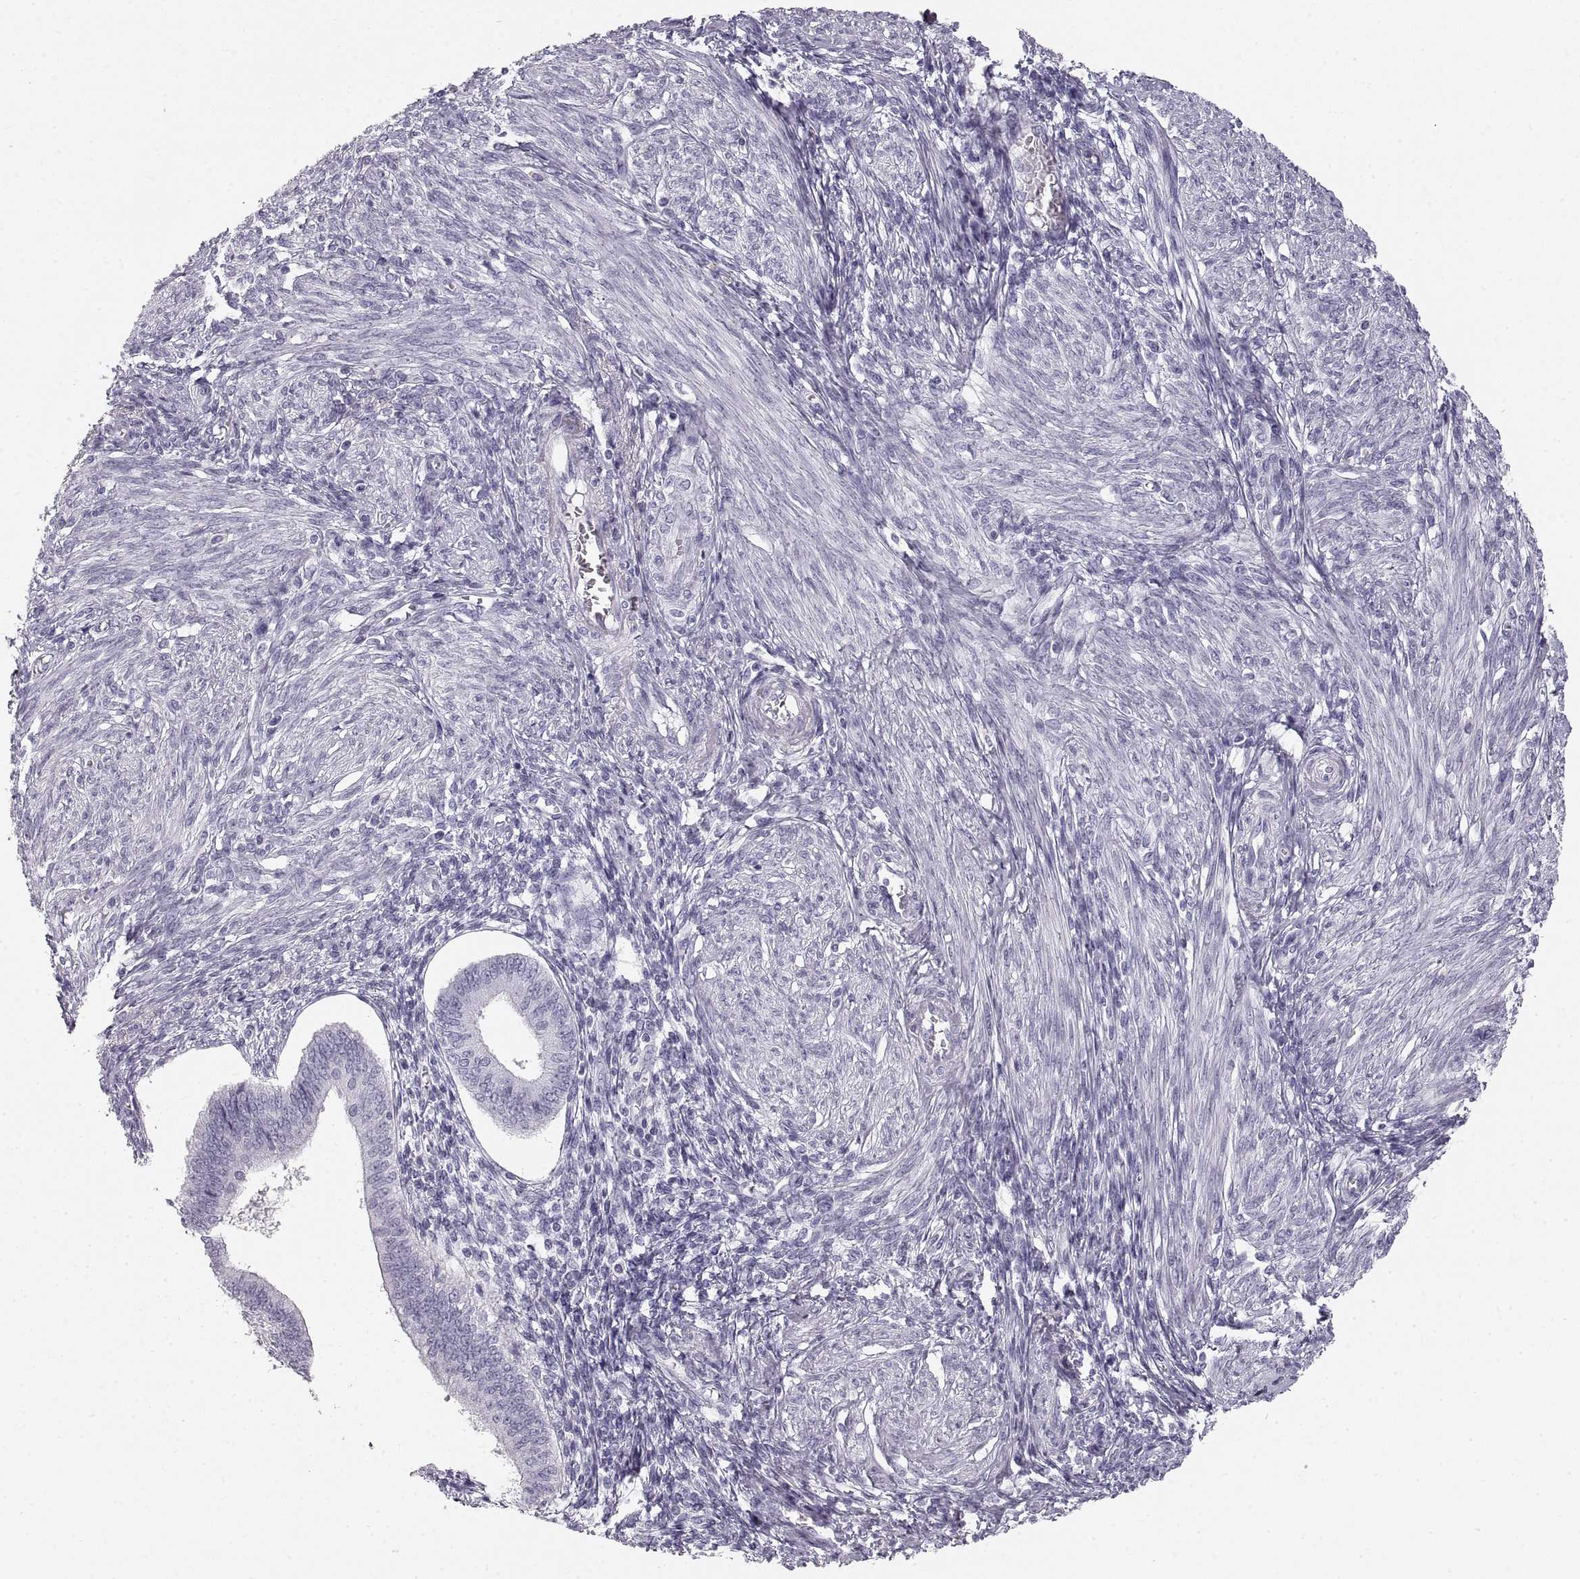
{"staining": {"intensity": "negative", "quantity": "none", "location": "none"}, "tissue": "endometrium", "cell_type": "Cells in endometrial stroma", "image_type": "normal", "snomed": [{"axis": "morphology", "description": "Normal tissue, NOS"}, {"axis": "topography", "description": "Endometrium"}], "caption": "This image is of unremarkable endometrium stained with immunohistochemistry to label a protein in brown with the nuclei are counter-stained blue. There is no expression in cells in endometrial stroma.", "gene": "CRYAA", "patient": {"sex": "female", "age": 42}}